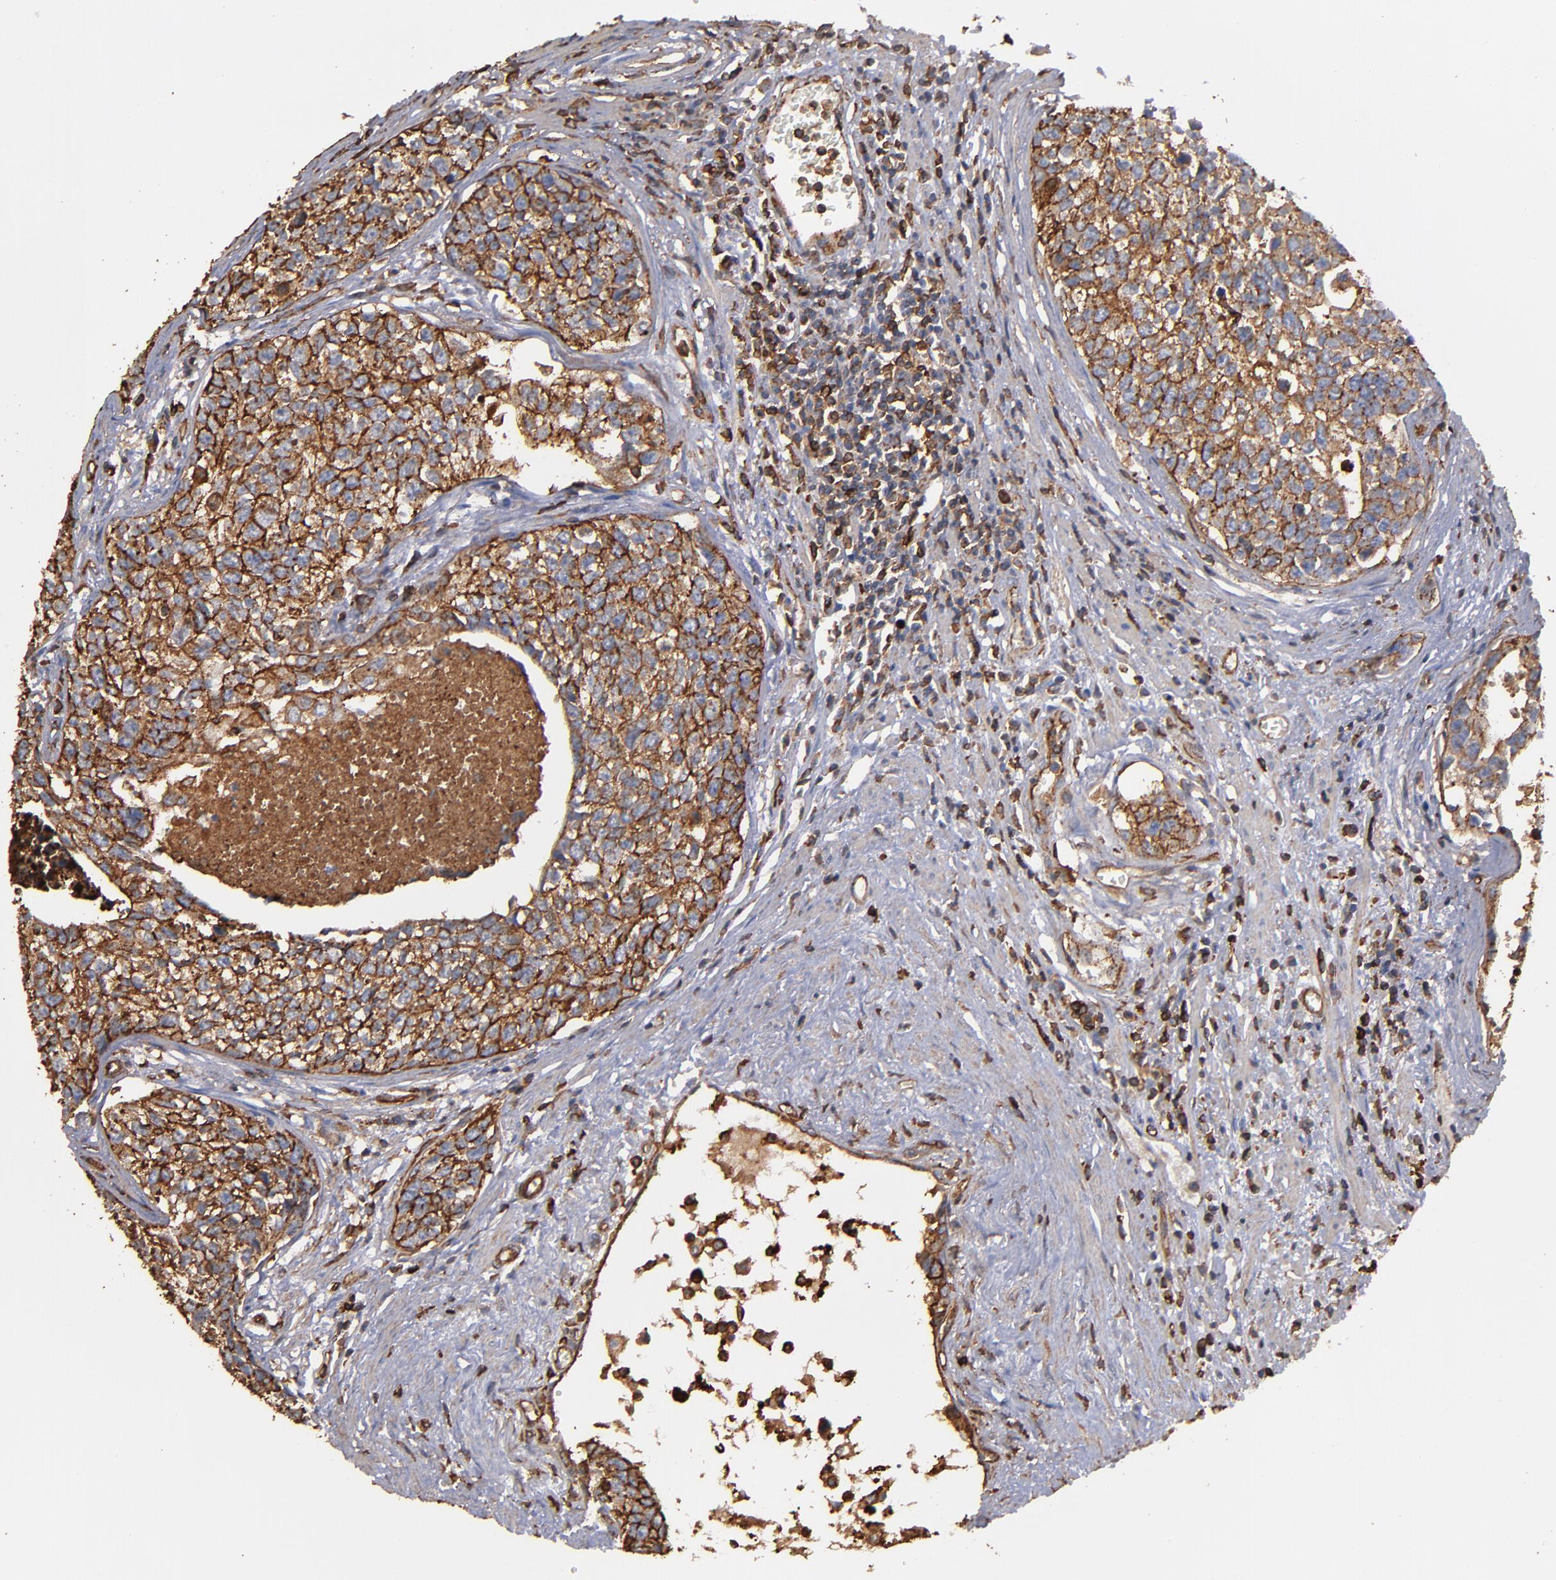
{"staining": {"intensity": "strong", "quantity": ">75%", "location": "cytoplasmic/membranous"}, "tissue": "urothelial cancer", "cell_type": "Tumor cells", "image_type": "cancer", "snomed": [{"axis": "morphology", "description": "Urothelial carcinoma, High grade"}, {"axis": "topography", "description": "Urinary bladder"}], "caption": "Immunohistochemistry (IHC) image of human urothelial cancer stained for a protein (brown), which reveals high levels of strong cytoplasmic/membranous positivity in approximately >75% of tumor cells.", "gene": "ACTN4", "patient": {"sex": "male", "age": 81}}